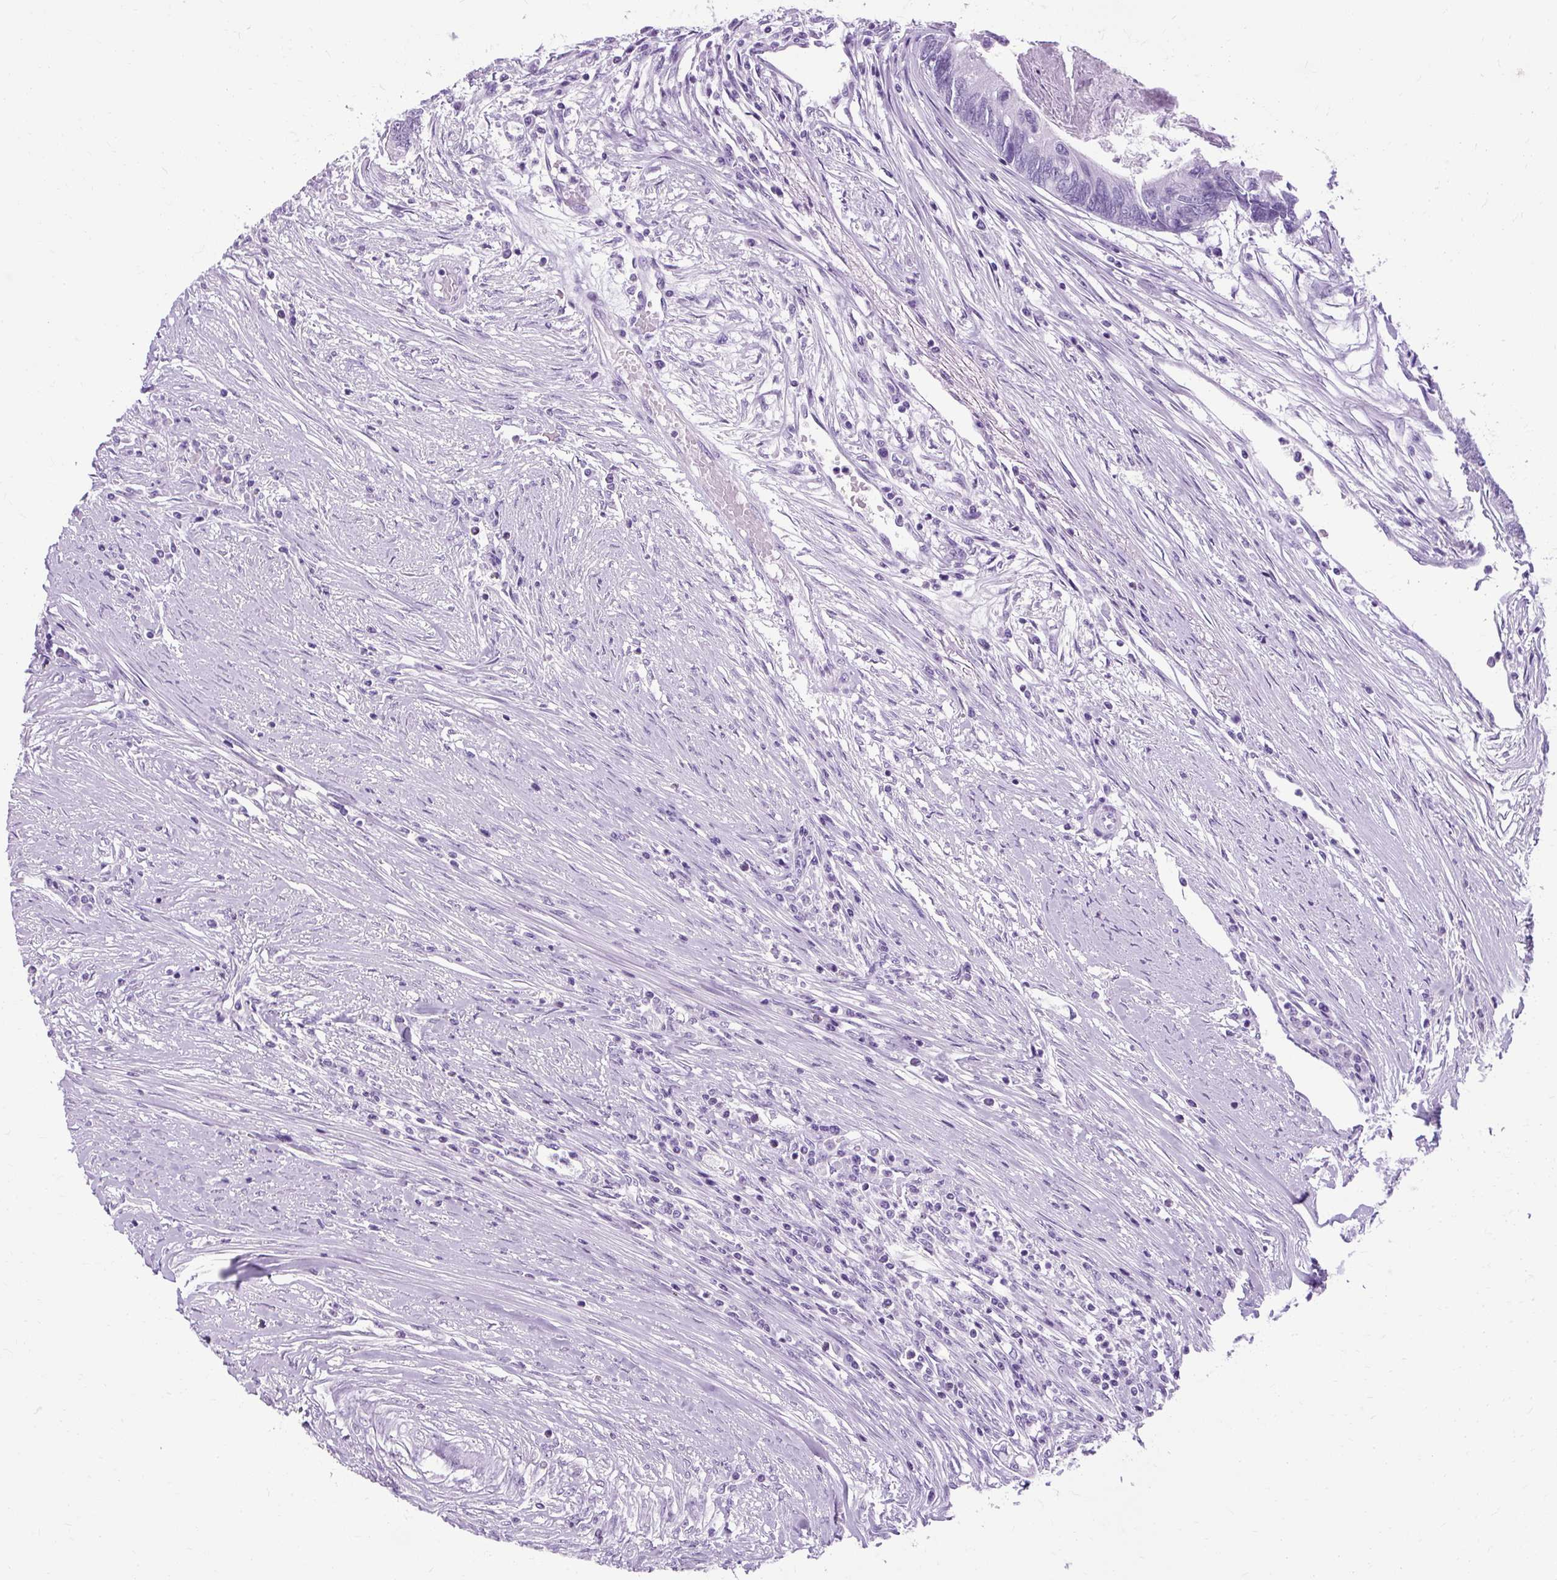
{"staining": {"intensity": "negative", "quantity": "none", "location": "none"}, "tissue": "colorectal cancer", "cell_type": "Tumor cells", "image_type": "cancer", "snomed": [{"axis": "morphology", "description": "Adenocarcinoma, NOS"}, {"axis": "topography", "description": "Colon"}], "caption": "High power microscopy image of an IHC photomicrograph of adenocarcinoma (colorectal), revealing no significant positivity in tumor cells.", "gene": "B3GNT4", "patient": {"sex": "female", "age": 67}}